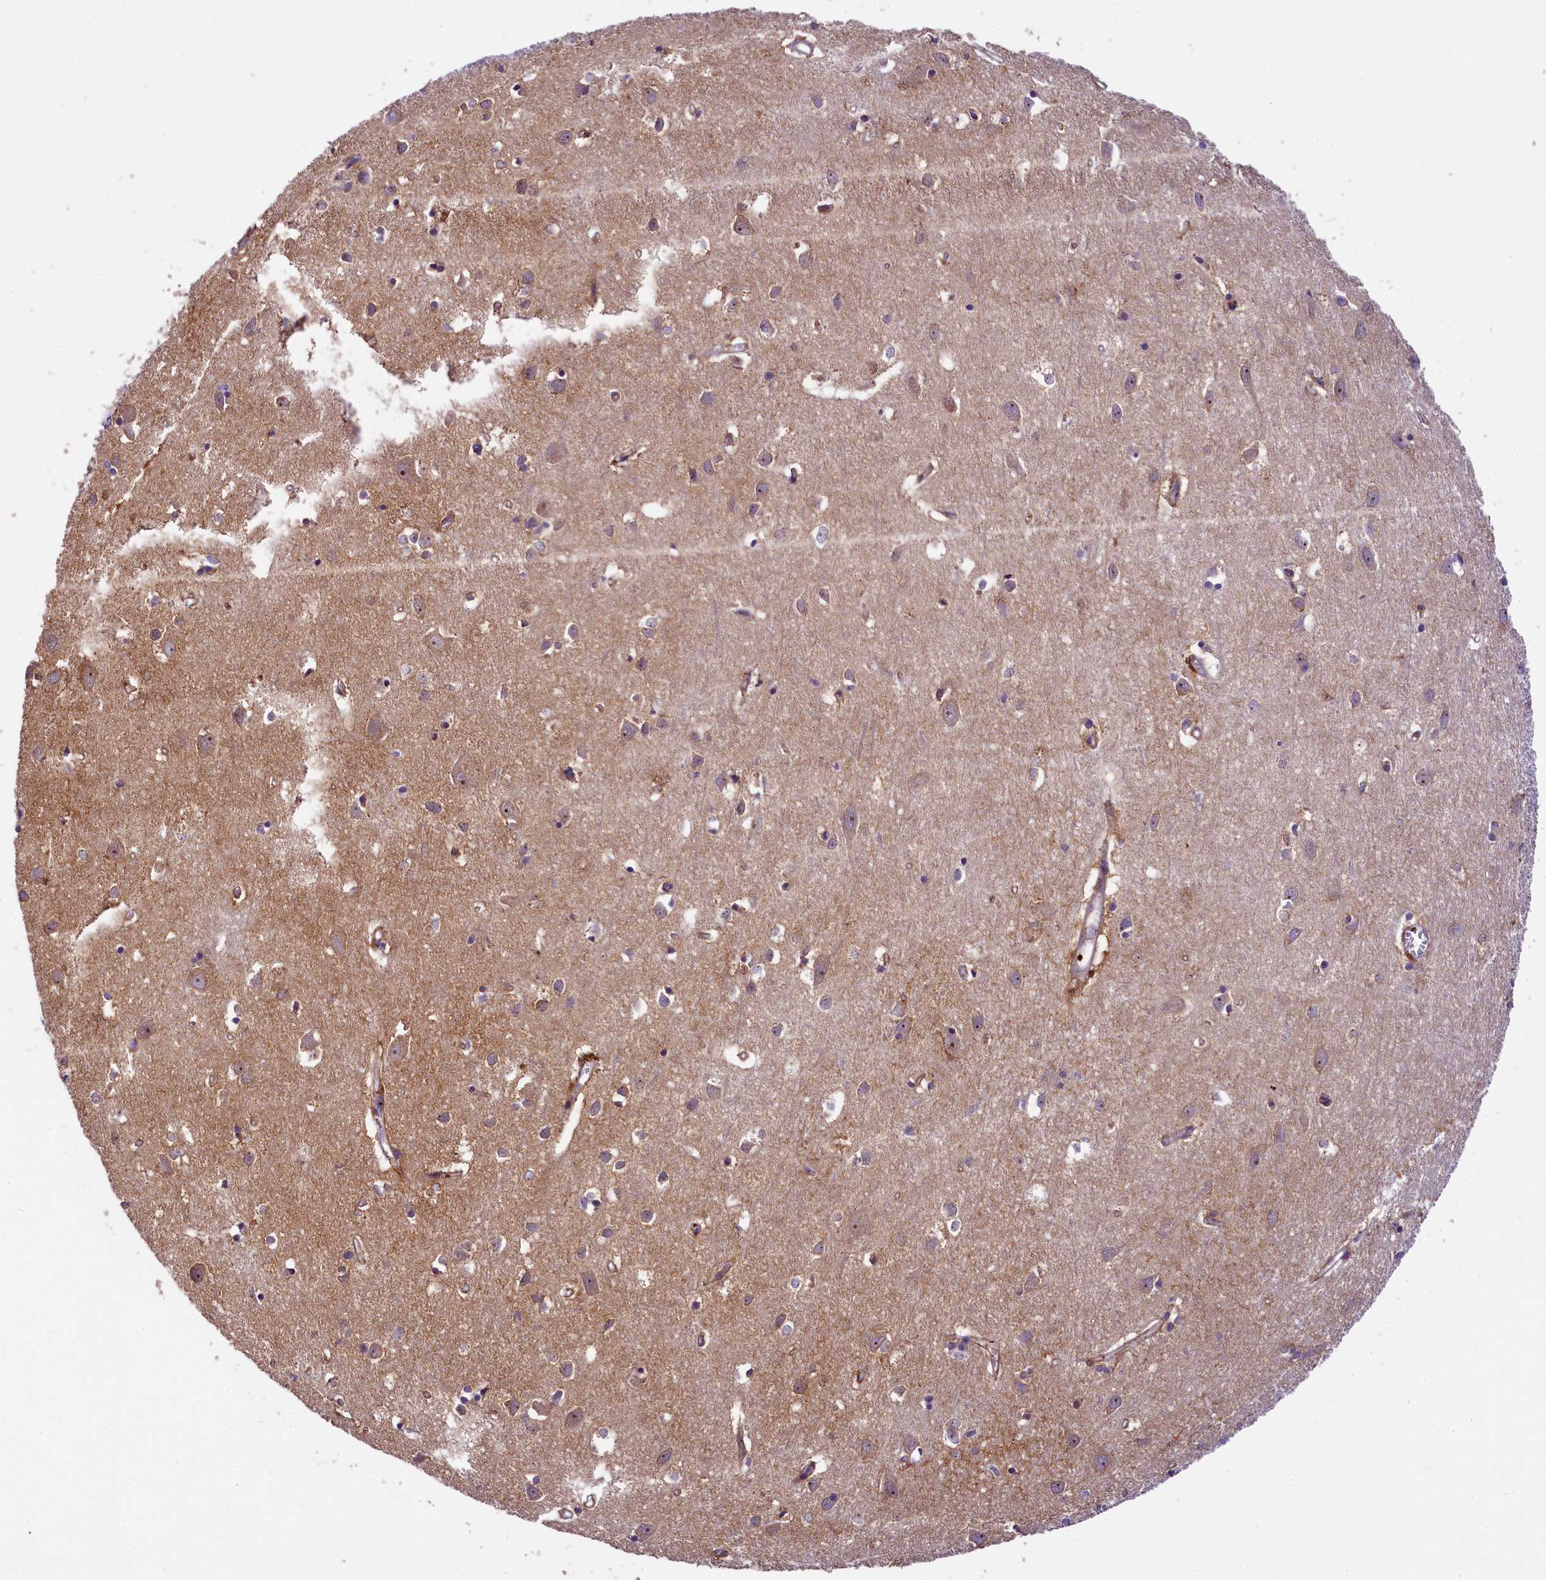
{"staining": {"intensity": "weak", "quantity": ">75%", "location": "cytoplasmic/membranous"}, "tissue": "cerebral cortex", "cell_type": "Endothelial cells", "image_type": "normal", "snomed": [{"axis": "morphology", "description": "Normal tissue, NOS"}, {"axis": "topography", "description": "Cerebral cortex"}], "caption": "Protein staining demonstrates weak cytoplasmic/membranous positivity in approximately >75% of endothelial cells in normal cerebral cortex.", "gene": "UBXN6", "patient": {"sex": "female", "age": 64}}